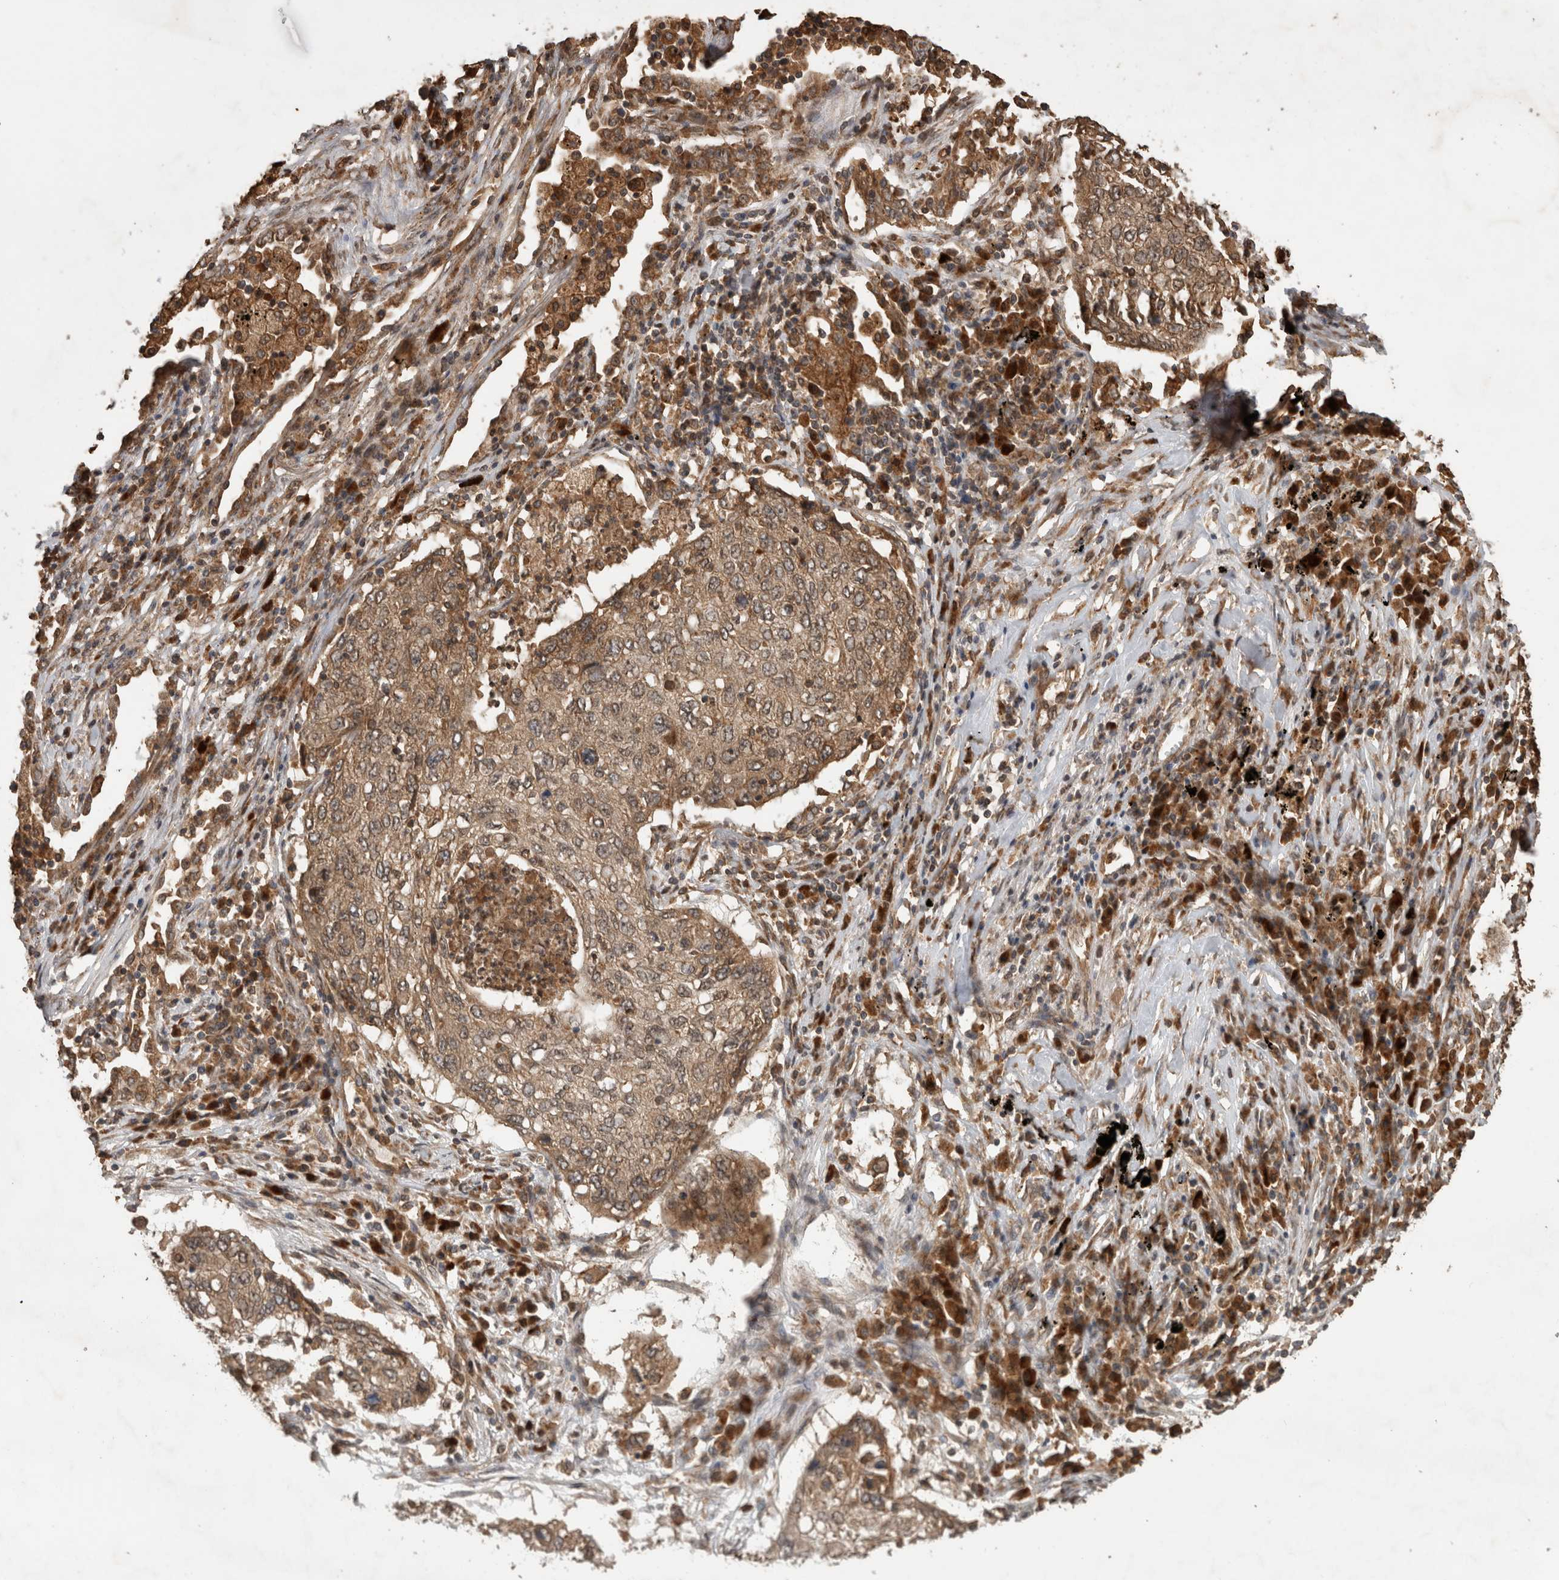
{"staining": {"intensity": "moderate", "quantity": ">75%", "location": "cytoplasmic/membranous"}, "tissue": "lung cancer", "cell_type": "Tumor cells", "image_type": "cancer", "snomed": [{"axis": "morphology", "description": "Squamous cell carcinoma, NOS"}, {"axis": "topography", "description": "Lung"}], "caption": "Lung squamous cell carcinoma tissue displays moderate cytoplasmic/membranous positivity in about >75% of tumor cells (brown staining indicates protein expression, while blue staining denotes nuclei).", "gene": "OTUD7B", "patient": {"sex": "female", "age": 63}}